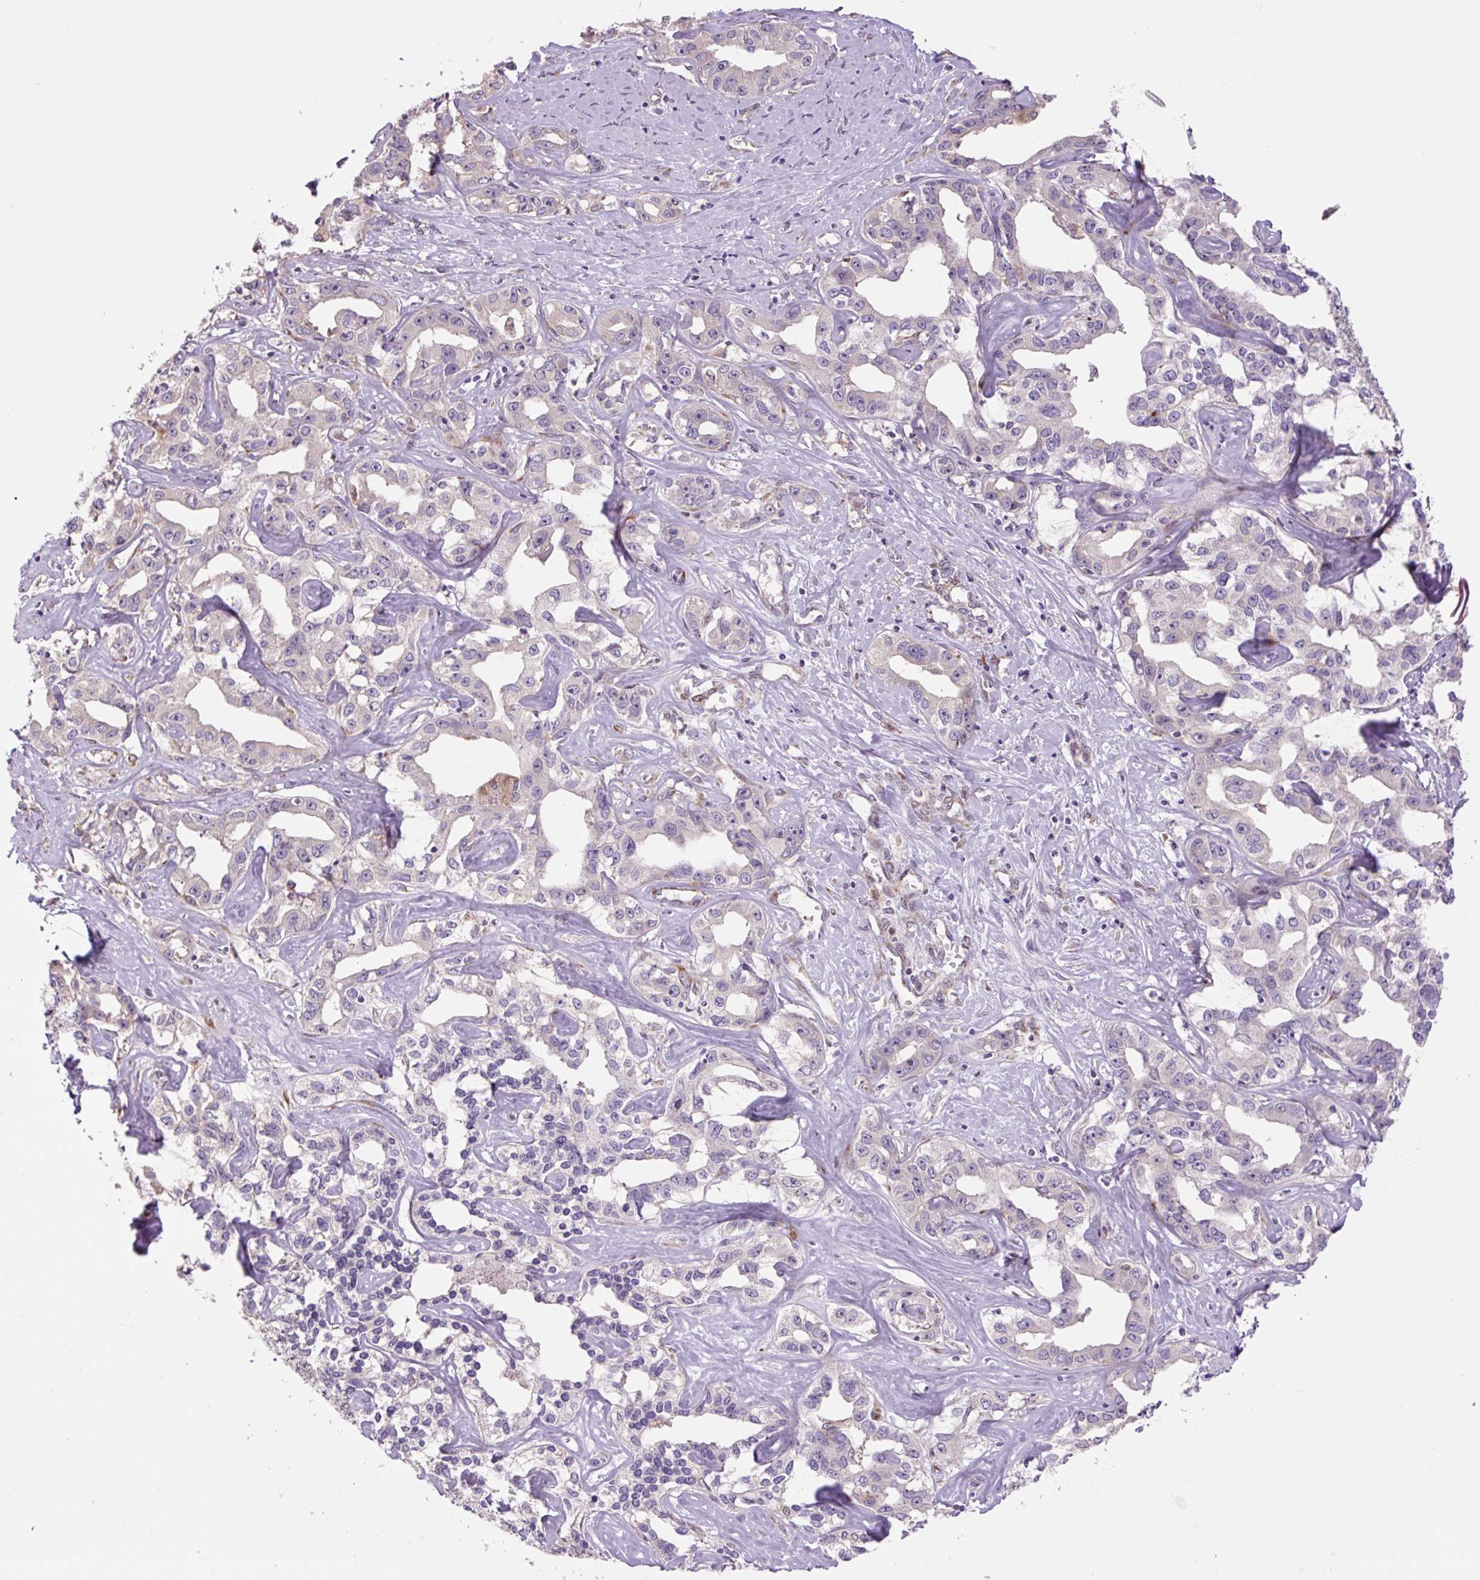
{"staining": {"intensity": "negative", "quantity": "none", "location": "none"}, "tissue": "liver cancer", "cell_type": "Tumor cells", "image_type": "cancer", "snomed": [{"axis": "morphology", "description": "Cholangiocarcinoma"}, {"axis": "topography", "description": "Liver"}], "caption": "Image shows no significant protein expression in tumor cells of cholangiocarcinoma (liver).", "gene": "PLA2G4A", "patient": {"sex": "male", "age": 59}}